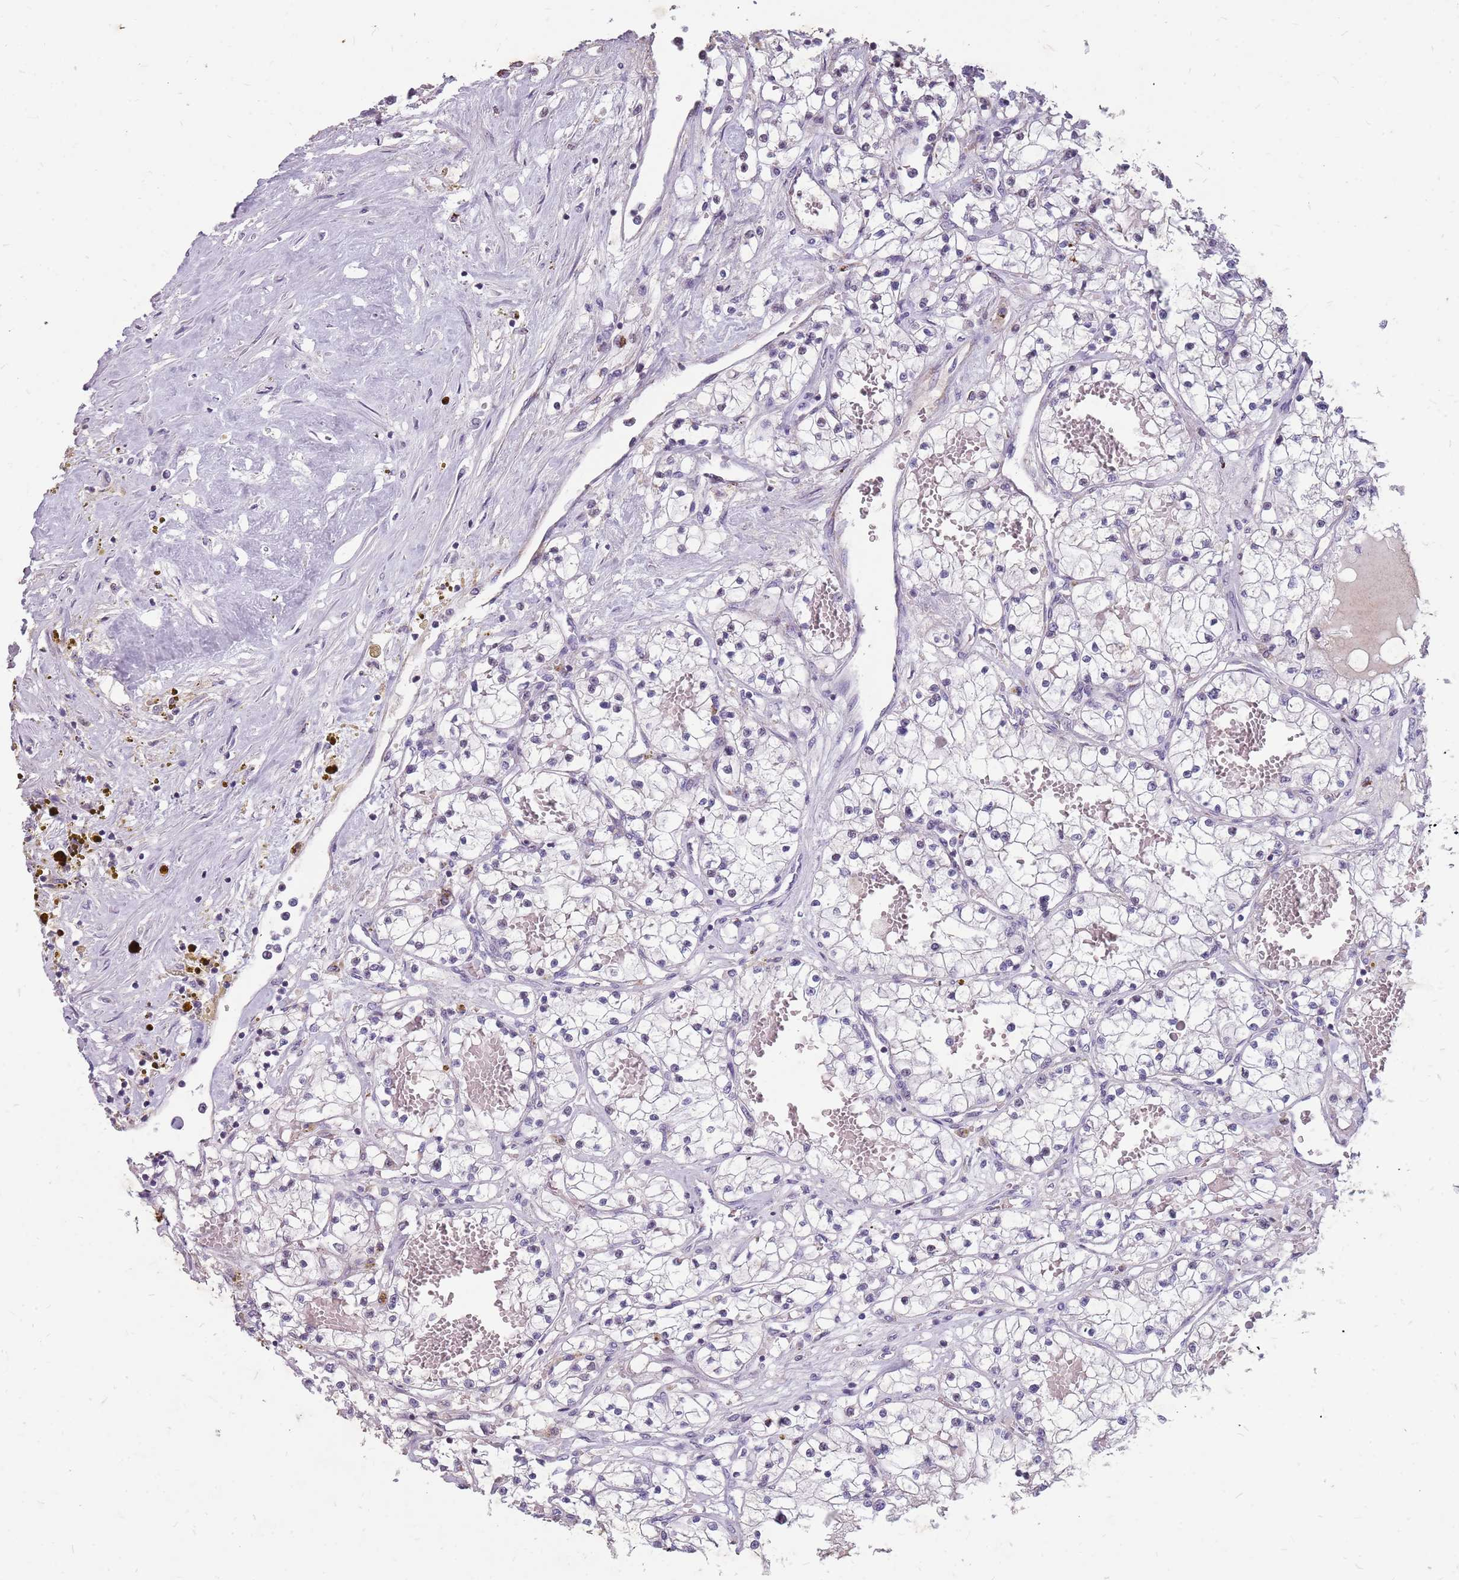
{"staining": {"intensity": "negative", "quantity": "none", "location": "none"}, "tissue": "renal cancer", "cell_type": "Tumor cells", "image_type": "cancer", "snomed": [{"axis": "morphology", "description": "Normal tissue, NOS"}, {"axis": "morphology", "description": "Adenocarcinoma, NOS"}, {"axis": "topography", "description": "Kidney"}], "caption": "Immunohistochemical staining of human renal adenocarcinoma reveals no significant positivity in tumor cells.", "gene": "NEK6", "patient": {"sex": "male", "age": 68}}